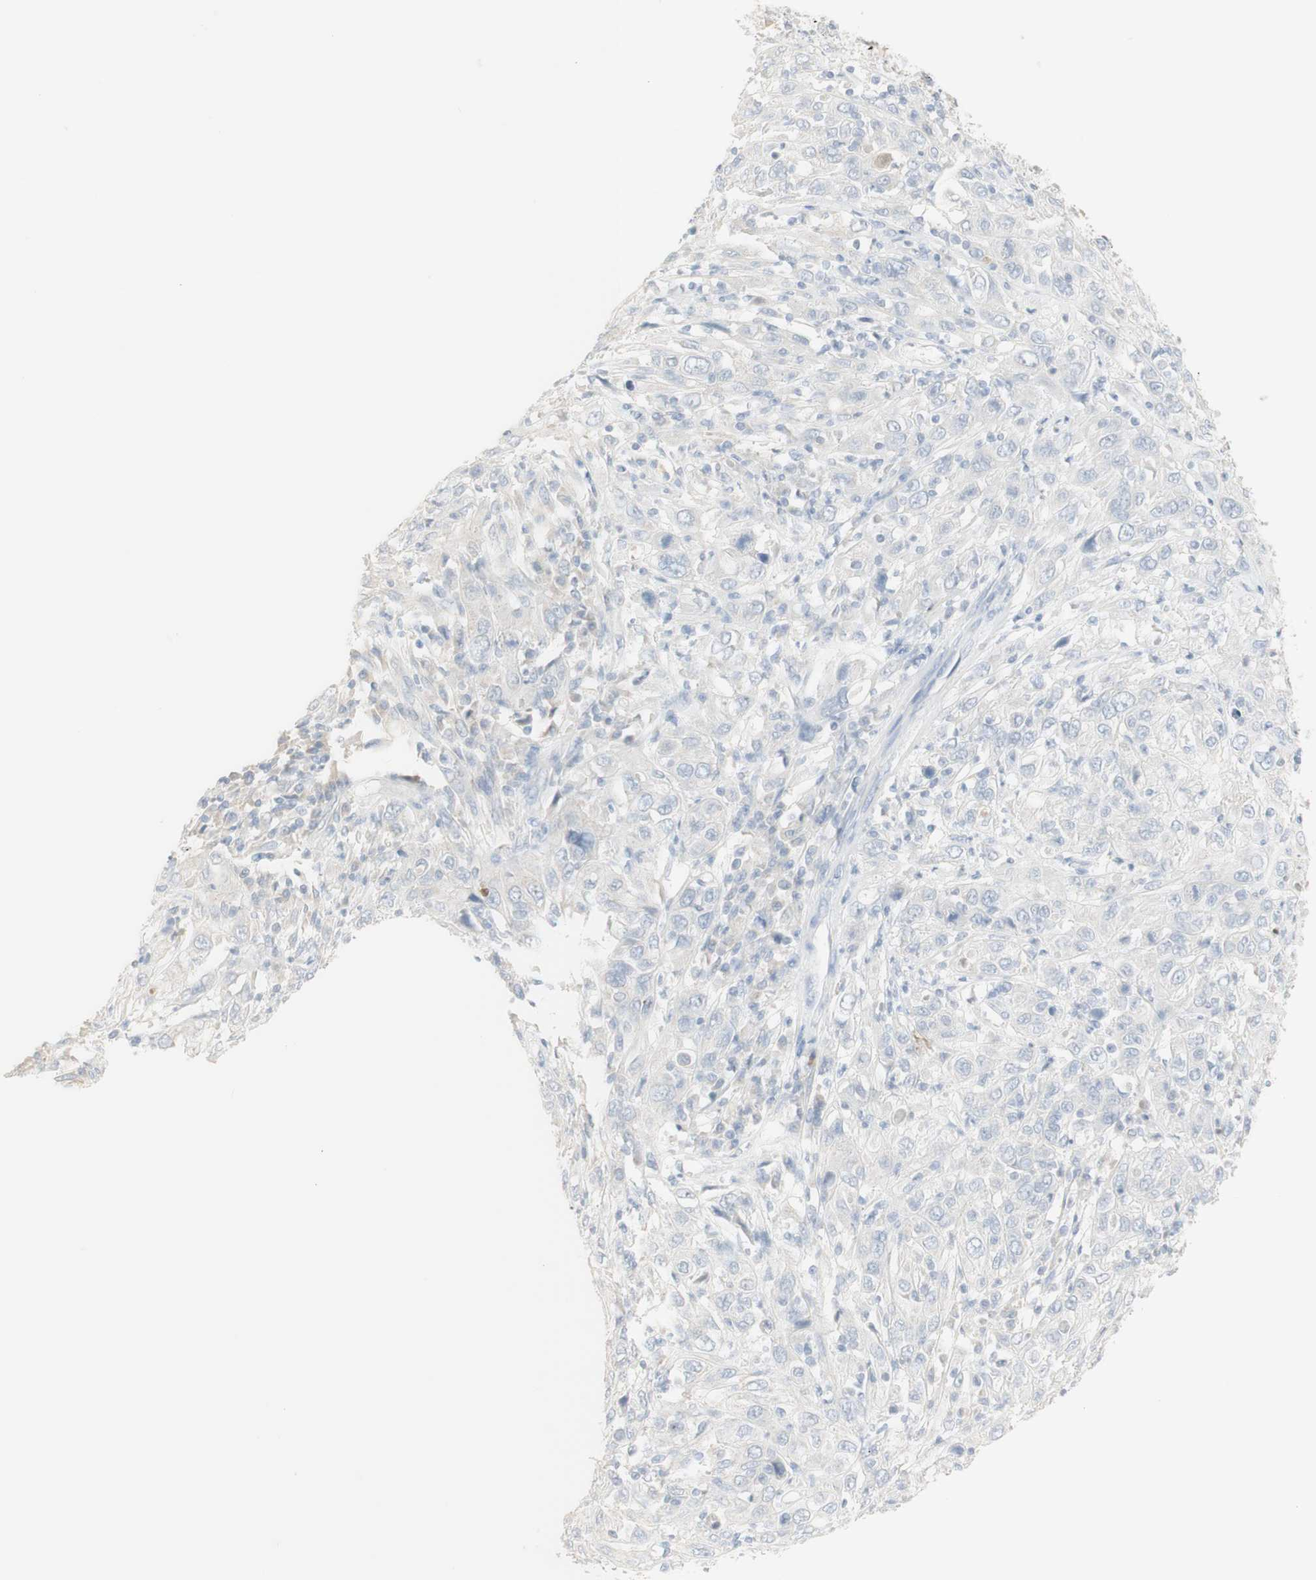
{"staining": {"intensity": "negative", "quantity": "none", "location": "none"}, "tissue": "cervical cancer", "cell_type": "Tumor cells", "image_type": "cancer", "snomed": [{"axis": "morphology", "description": "Squamous cell carcinoma, NOS"}, {"axis": "topography", "description": "Cervix"}], "caption": "An image of cervical cancer (squamous cell carcinoma) stained for a protein reveals no brown staining in tumor cells. (DAB (3,3'-diaminobenzidine) IHC visualized using brightfield microscopy, high magnification).", "gene": "ART3", "patient": {"sex": "female", "age": 46}}